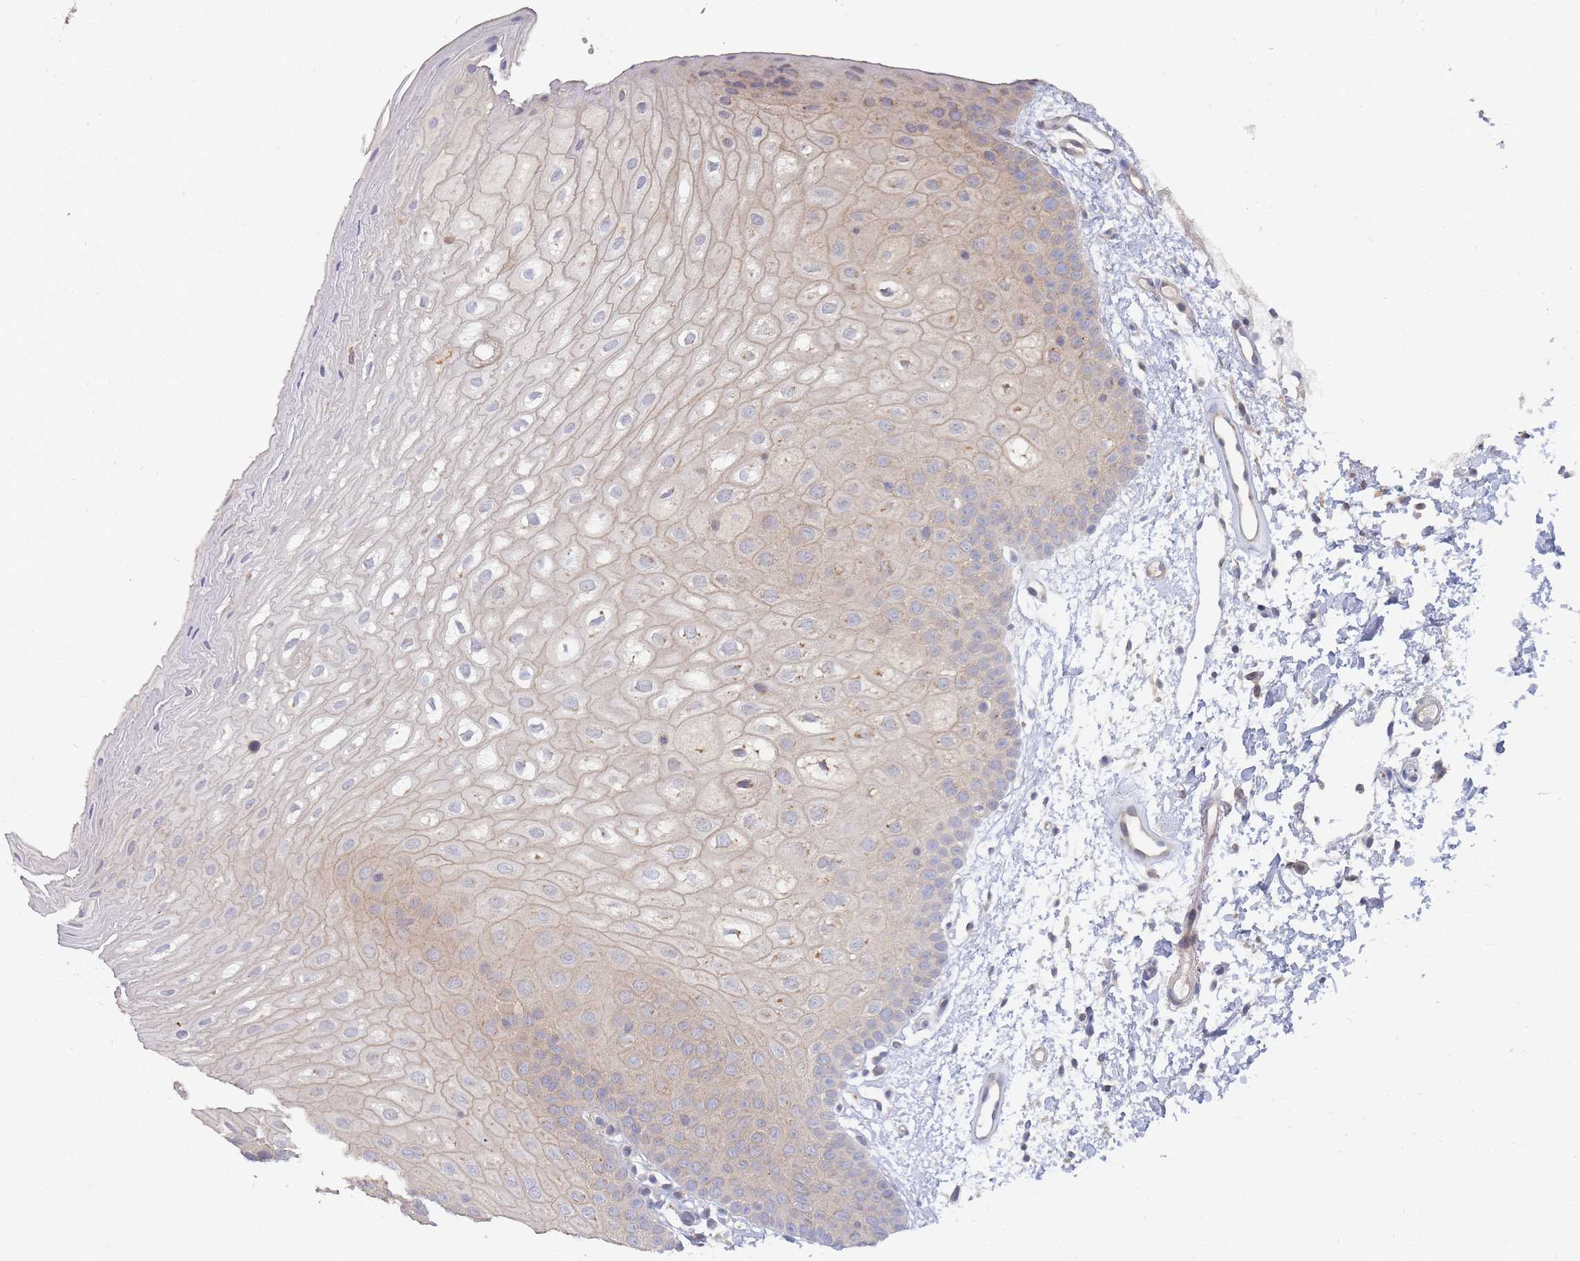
{"staining": {"intensity": "weak", "quantity": "25%-75%", "location": "cytoplasmic/membranous"}, "tissue": "oral mucosa", "cell_type": "Squamous epithelial cells", "image_type": "normal", "snomed": [{"axis": "morphology", "description": "Normal tissue, NOS"}, {"axis": "topography", "description": "Oral tissue"}], "caption": "A low amount of weak cytoplasmic/membranous expression is identified in about 25%-75% of squamous epithelial cells in benign oral mucosa. The protein is stained brown, and the nuclei are stained in blue (DAB (3,3'-diaminobenzidine) IHC with brightfield microscopy, high magnification).", "gene": "SLC35F5", "patient": {"sex": "female", "age": 67}}